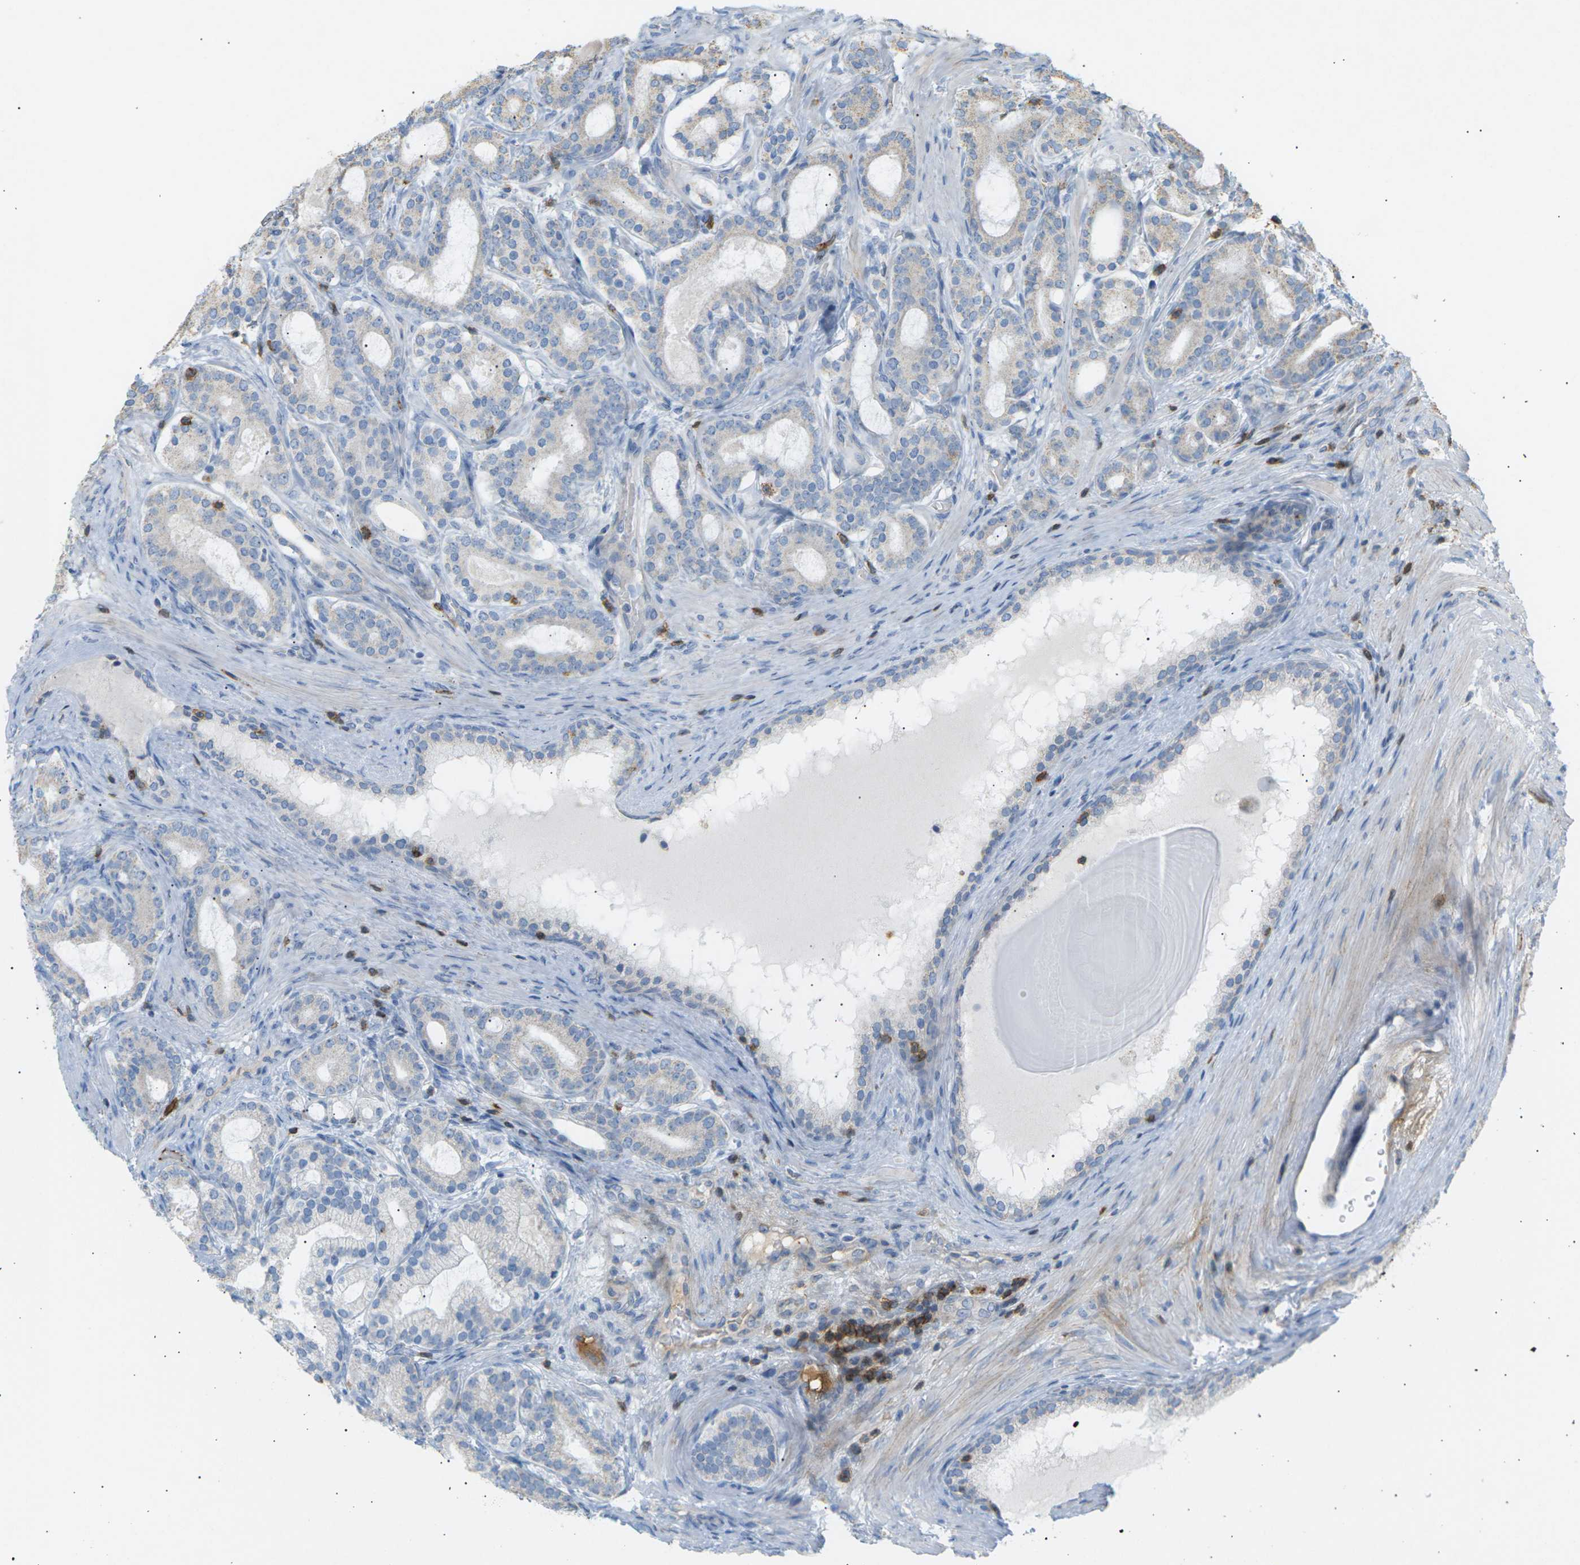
{"staining": {"intensity": "negative", "quantity": "none", "location": "none"}, "tissue": "prostate cancer", "cell_type": "Tumor cells", "image_type": "cancer", "snomed": [{"axis": "morphology", "description": "Adenocarcinoma, High grade"}, {"axis": "topography", "description": "Prostate"}], "caption": "Human prostate cancer (high-grade adenocarcinoma) stained for a protein using immunohistochemistry (IHC) reveals no positivity in tumor cells.", "gene": "LIME1", "patient": {"sex": "male", "age": 60}}